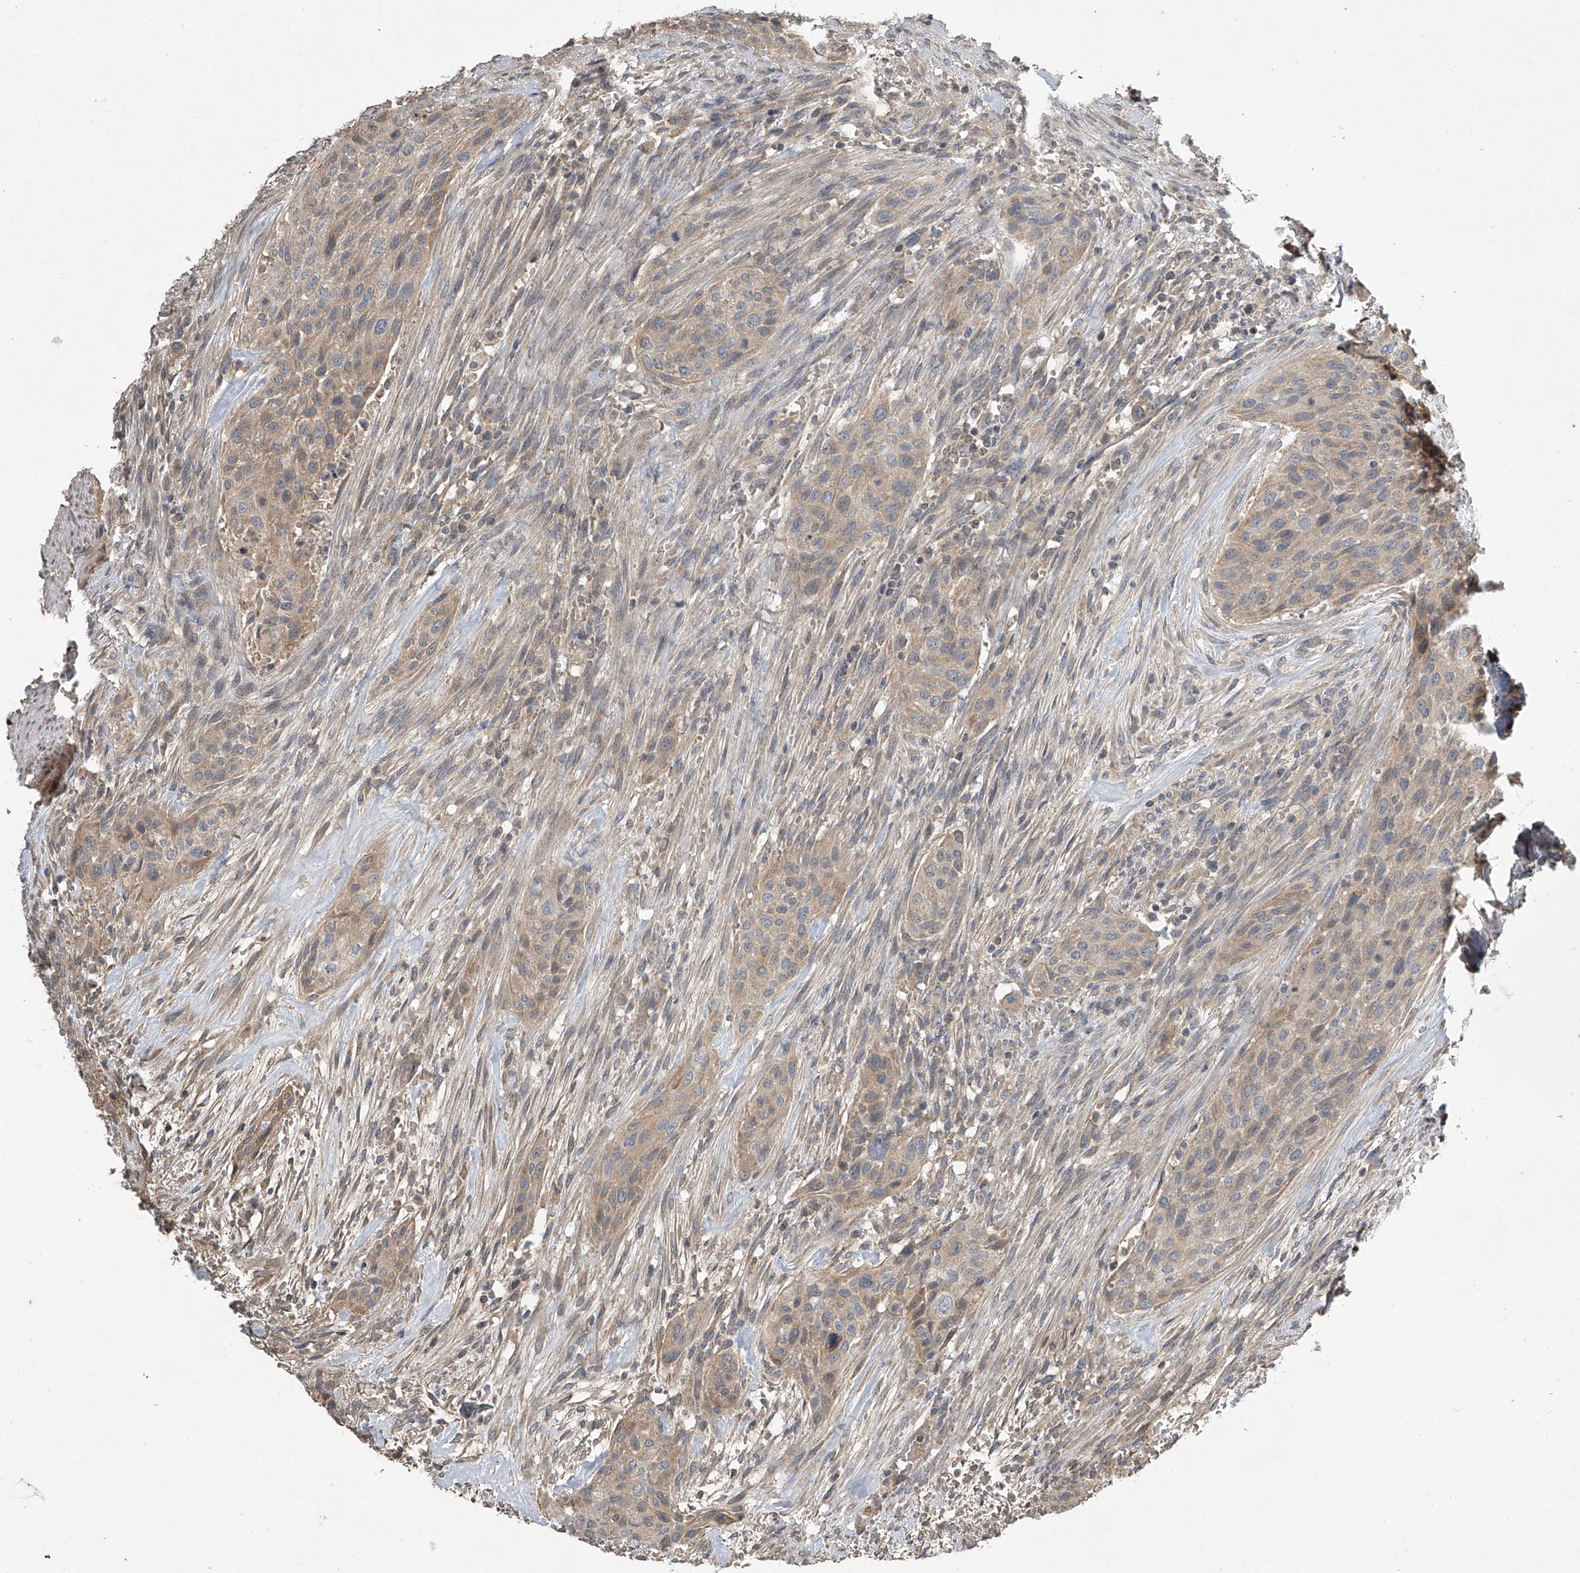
{"staining": {"intensity": "weak", "quantity": ">75%", "location": "cytoplasmic/membranous"}, "tissue": "urothelial cancer", "cell_type": "Tumor cells", "image_type": "cancer", "snomed": [{"axis": "morphology", "description": "Urothelial carcinoma, High grade"}, {"axis": "topography", "description": "Urinary bladder"}], "caption": "High-grade urothelial carcinoma stained for a protein demonstrates weak cytoplasmic/membranous positivity in tumor cells. (DAB (3,3'-diaminobenzidine) = brown stain, brightfield microscopy at high magnification).", "gene": "NFS1", "patient": {"sex": "male", "age": 35}}